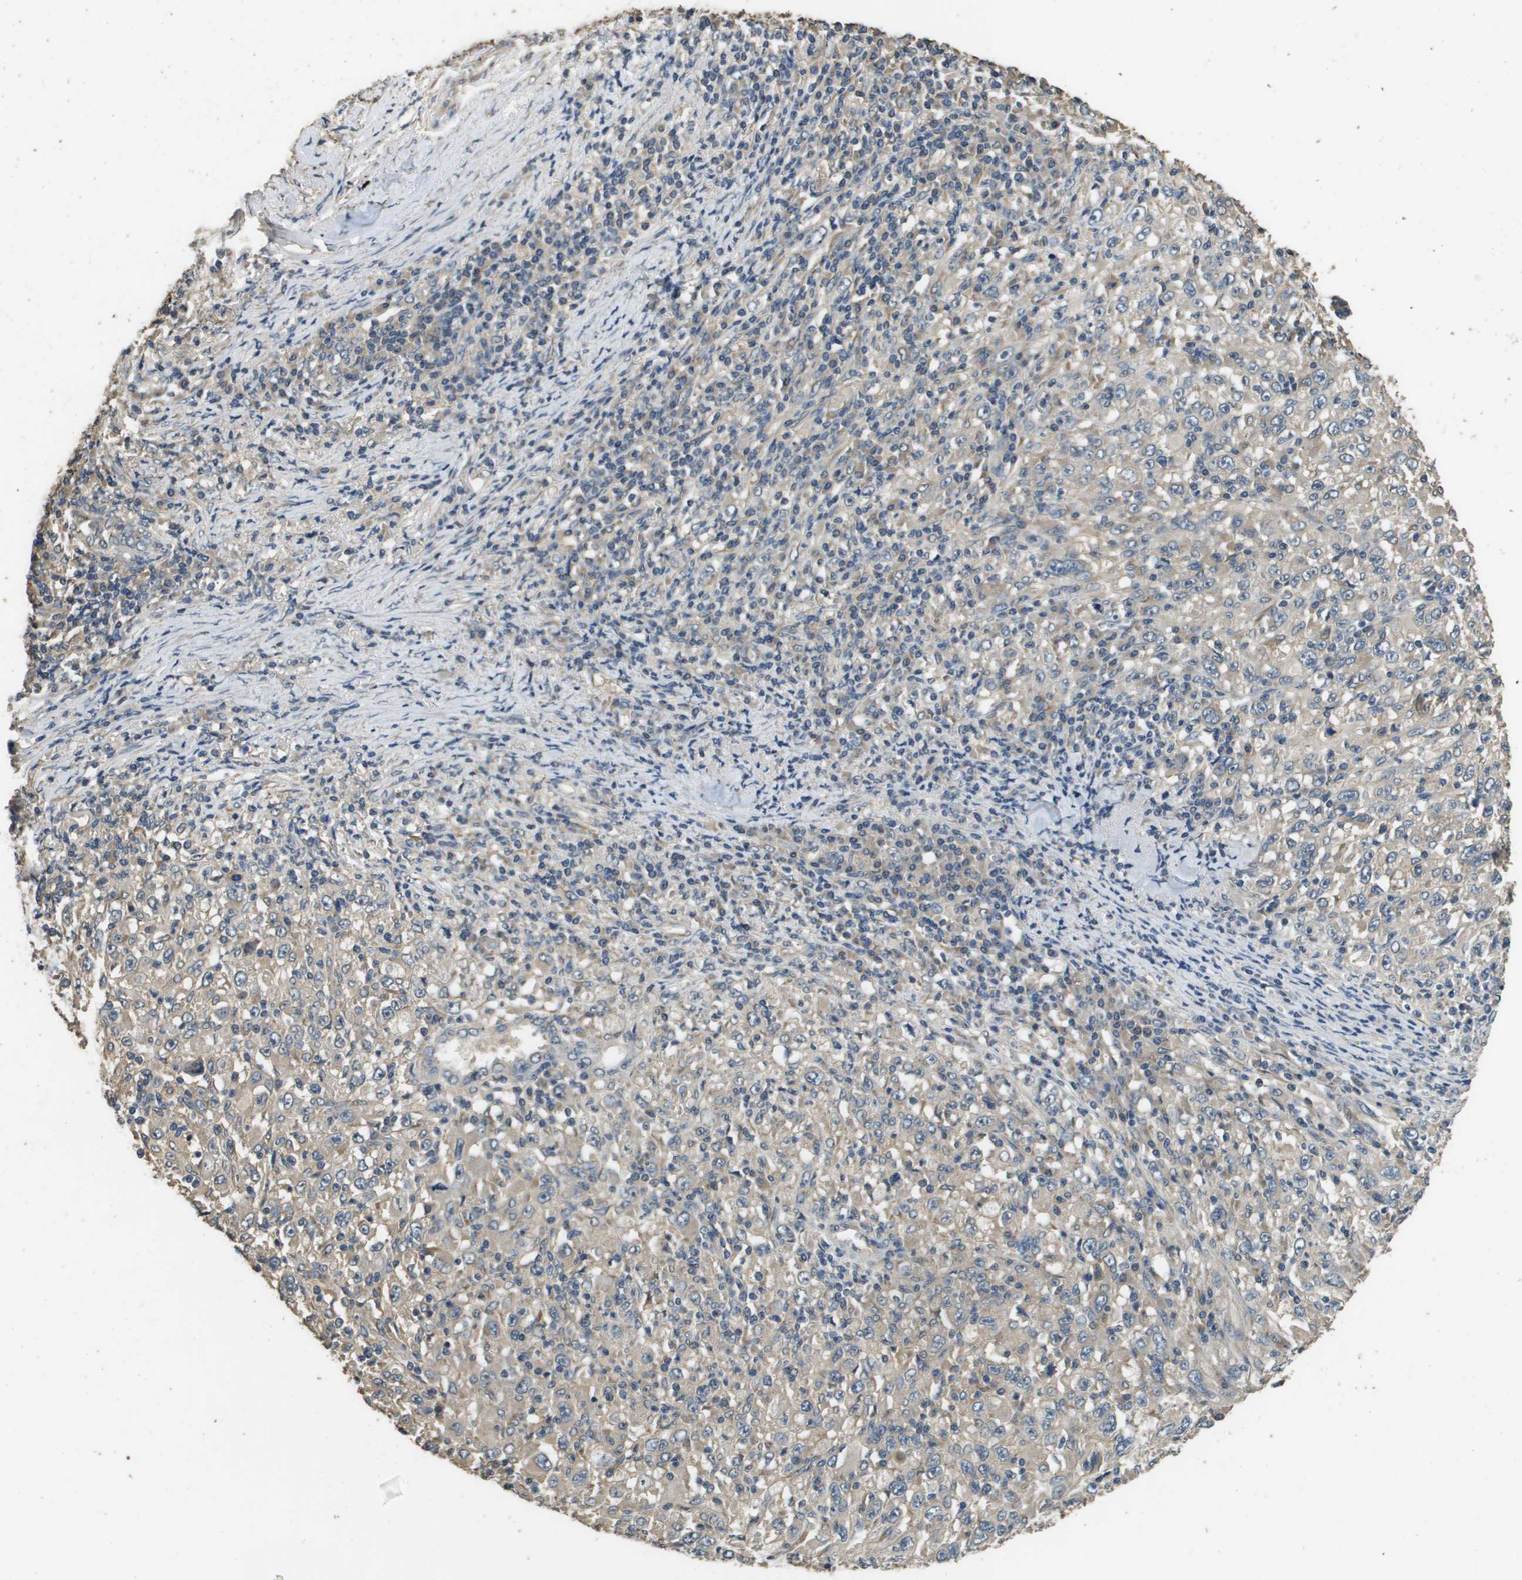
{"staining": {"intensity": "weak", "quantity": "<25%", "location": "cytoplasmic/membranous"}, "tissue": "melanoma", "cell_type": "Tumor cells", "image_type": "cancer", "snomed": [{"axis": "morphology", "description": "Malignant melanoma, Metastatic site"}, {"axis": "topography", "description": "Skin"}], "caption": "A micrograph of human malignant melanoma (metastatic site) is negative for staining in tumor cells.", "gene": "RAB6B", "patient": {"sex": "female", "age": 56}}